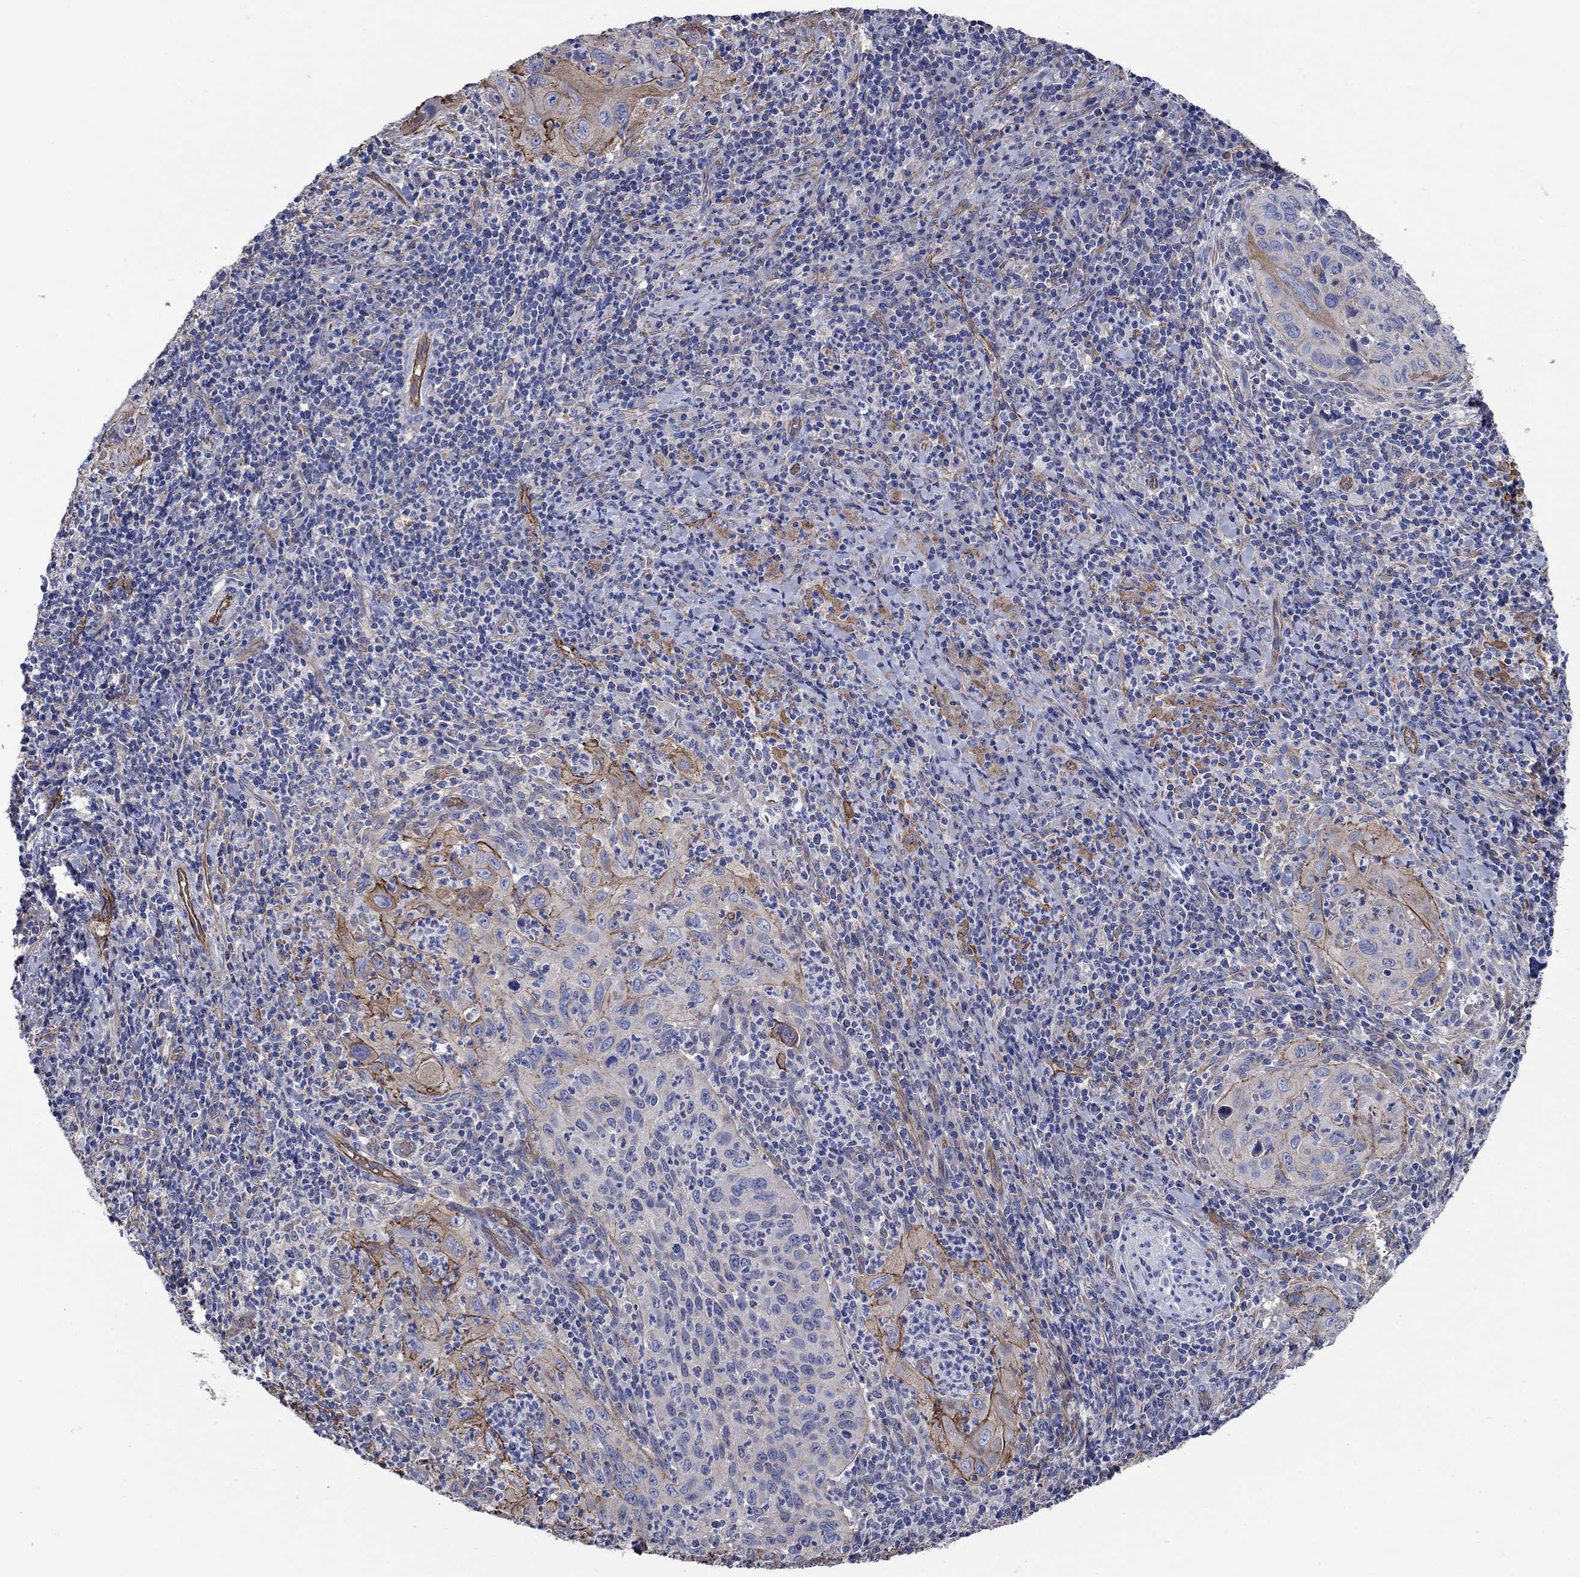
{"staining": {"intensity": "strong", "quantity": "<25%", "location": "cytoplasmic/membranous"}, "tissue": "cervical cancer", "cell_type": "Tumor cells", "image_type": "cancer", "snomed": [{"axis": "morphology", "description": "Squamous cell carcinoma, NOS"}, {"axis": "topography", "description": "Cervix"}], "caption": "Protein staining of cervical squamous cell carcinoma tissue displays strong cytoplasmic/membranous expression in about <25% of tumor cells. (IHC, brightfield microscopy, high magnification).", "gene": "FLNC", "patient": {"sex": "female", "age": 26}}